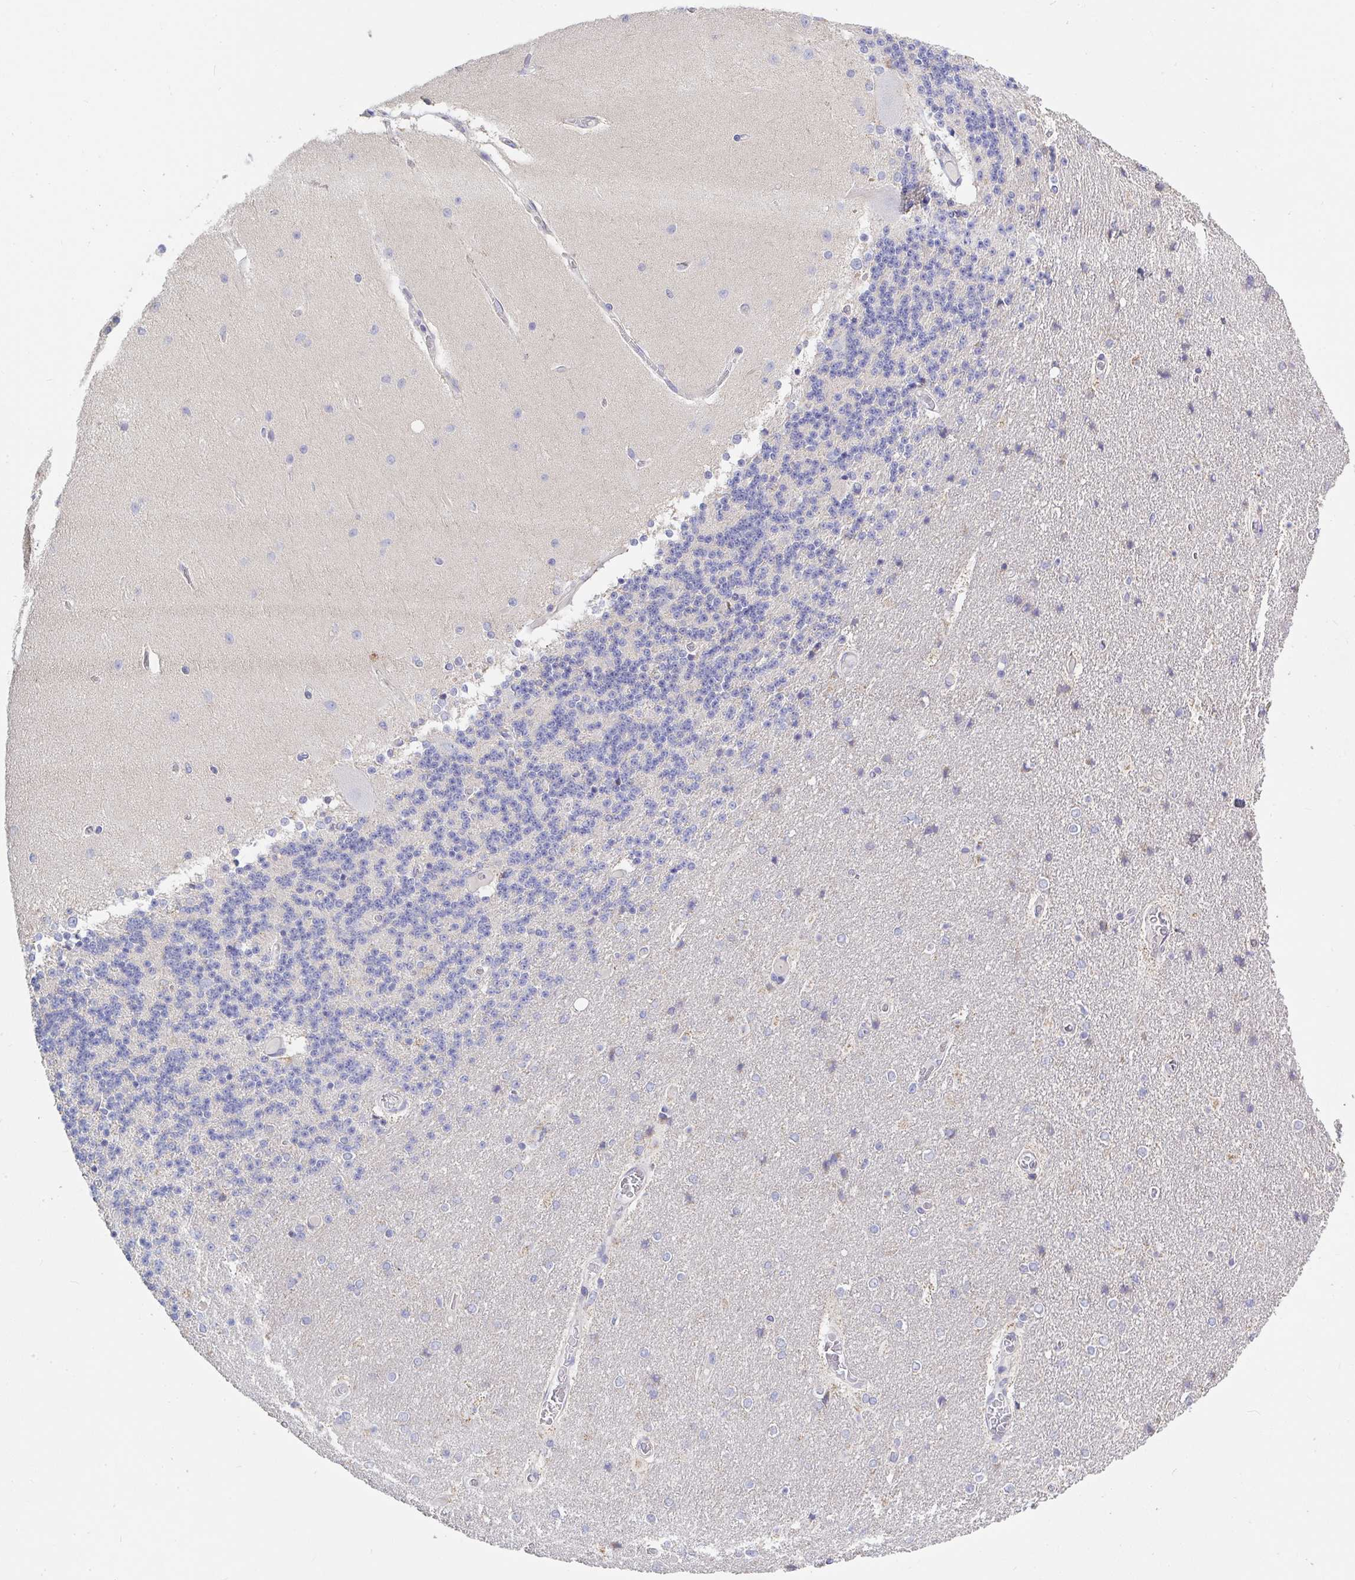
{"staining": {"intensity": "negative", "quantity": "none", "location": "none"}, "tissue": "cerebellum", "cell_type": "Cells in granular layer", "image_type": "normal", "snomed": [{"axis": "morphology", "description": "Normal tissue, NOS"}, {"axis": "topography", "description": "Cerebellum"}], "caption": "This image is of unremarkable cerebellum stained with IHC to label a protein in brown with the nuclei are counter-stained blue. There is no positivity in cells in granular layer.", "gene": "ZNF561", "patient": {"sex": "female", "age": 54}}